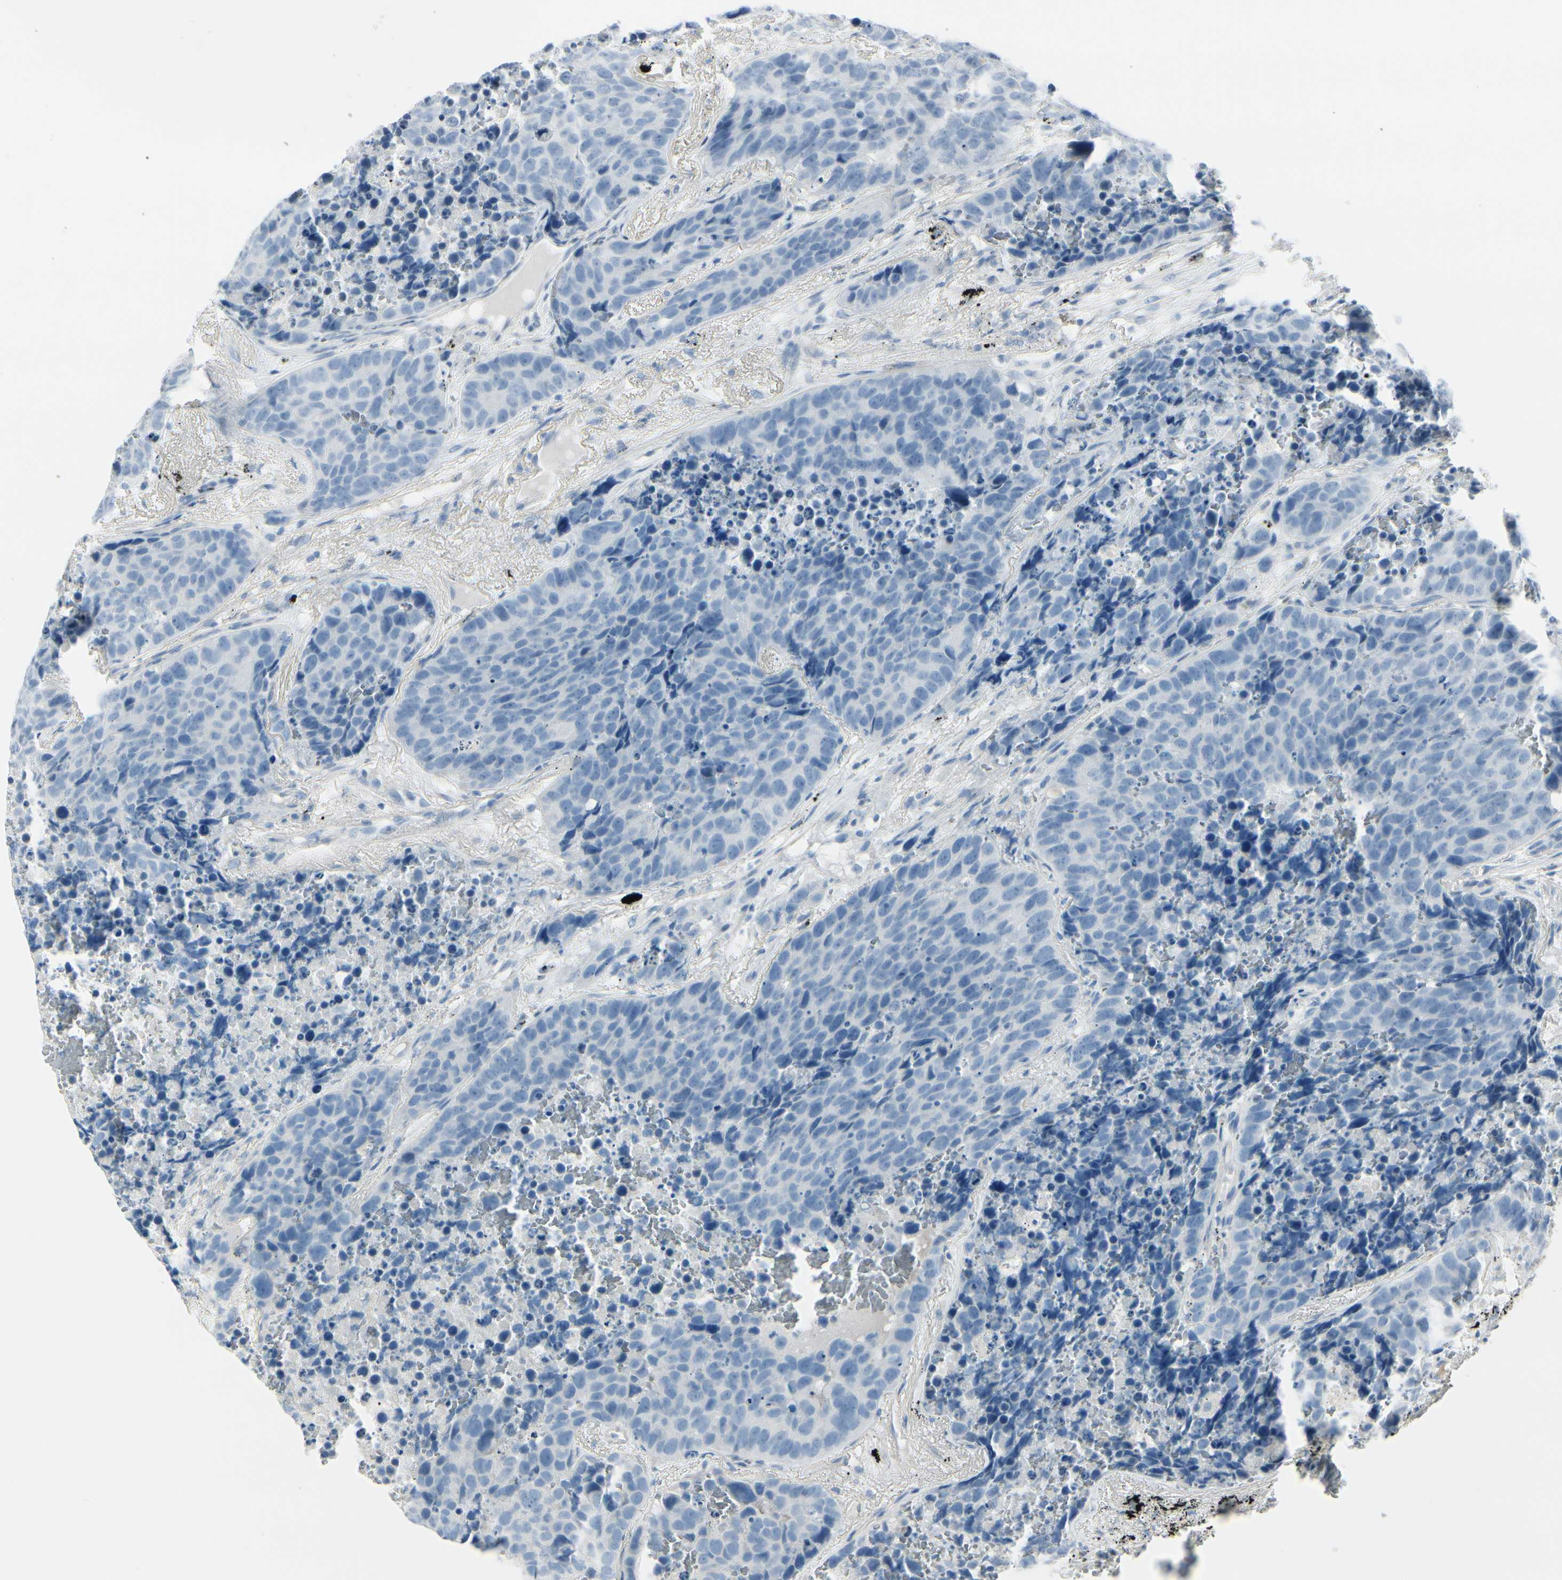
{"staining": {"intensity": "negative", "quantity": "none", "location": "none"}, "tissue": "carcinoid", "cell_type": "Tumor cells", "image_type": "cancer", "snomed": [{"axis": "morphology", "description": "Carcinoid, malignant, NOS"}, {"axis": "topography", "description": "Lung"}], "caption": "Human carcinoid stained for a protein using immunohistochemistry reveals no positivity in tumor cells.", "gene": "CDHR5", "patient": {"sex": "male", "age": 60}}